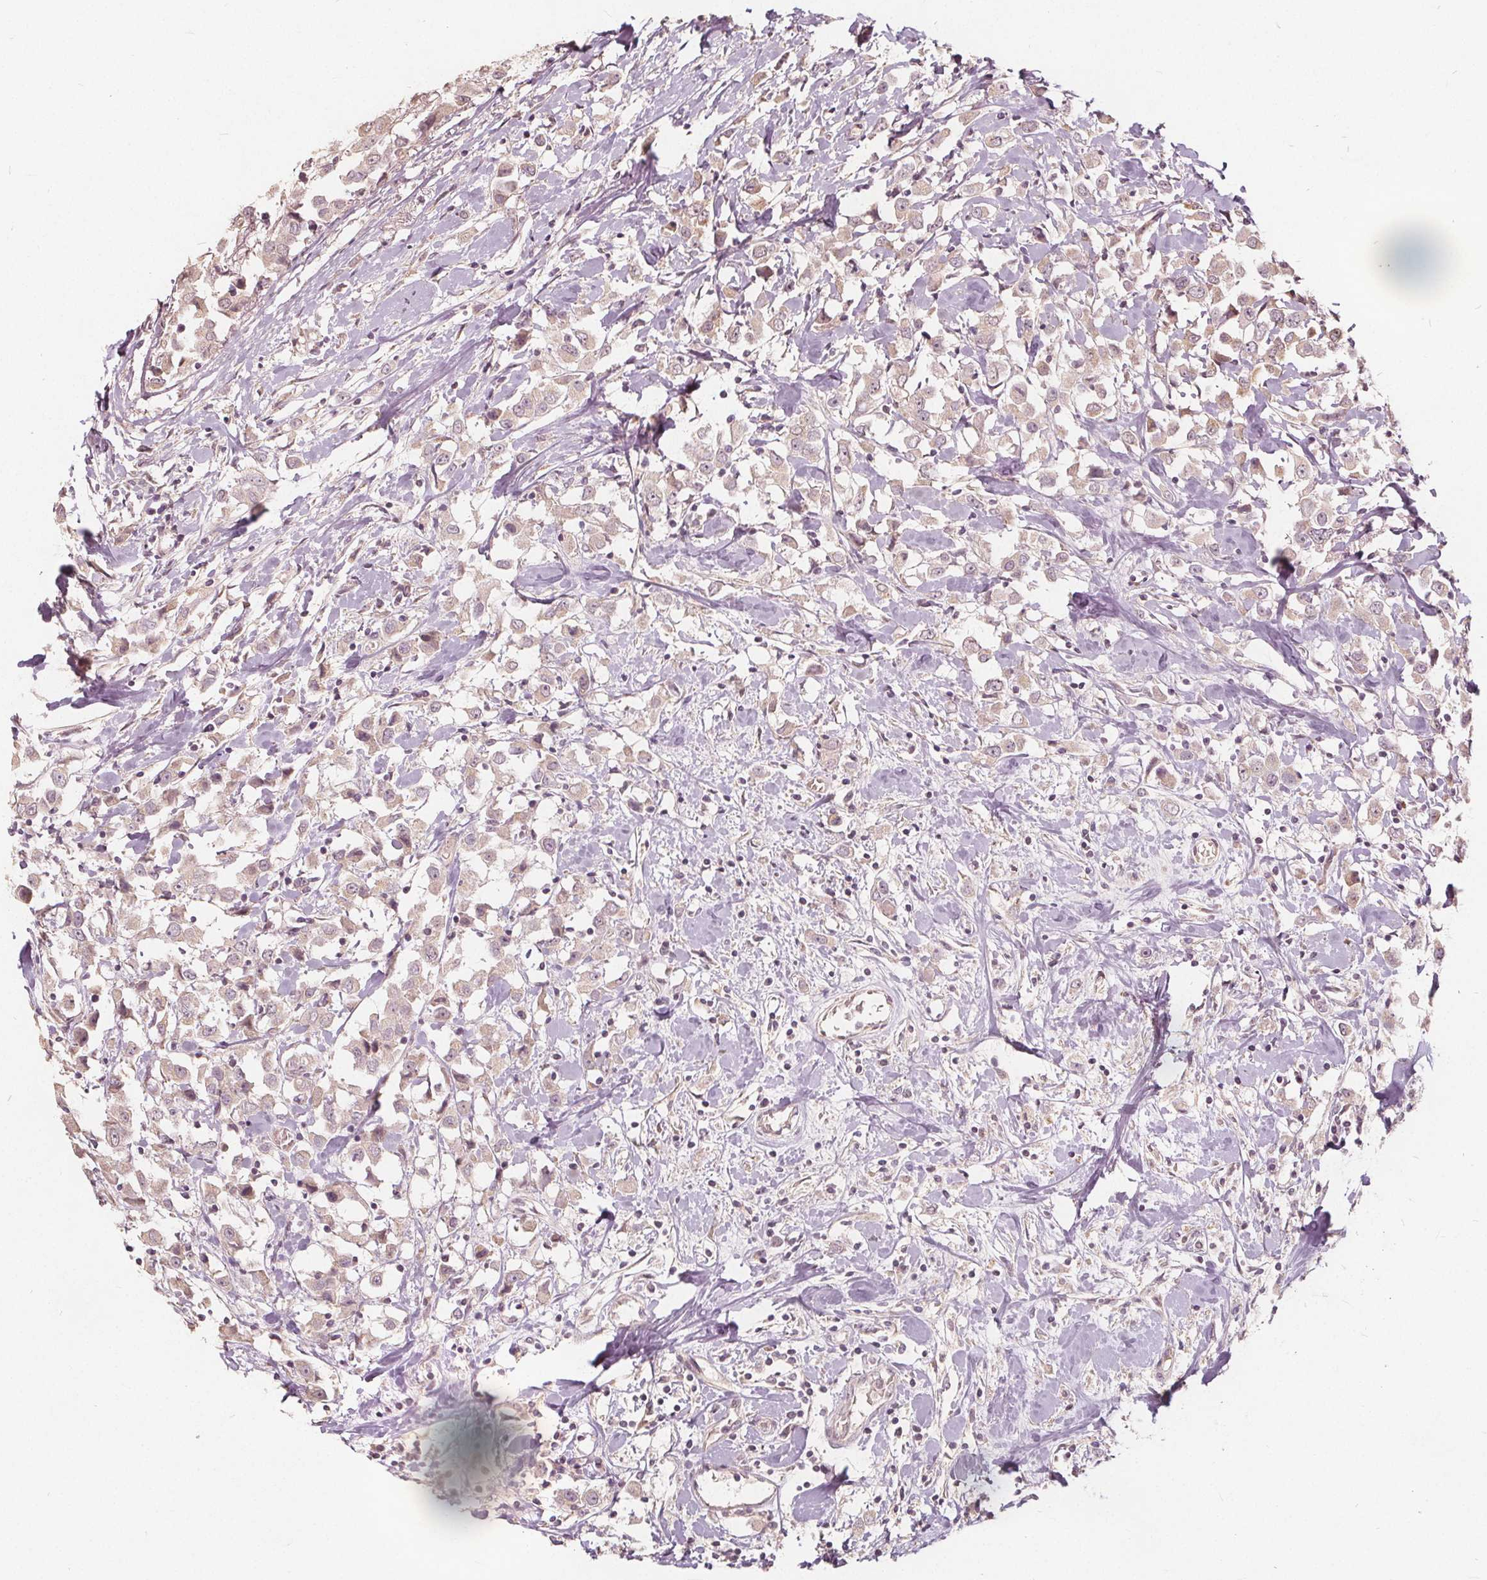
{"staining": {"intensity": "weak", "quantity": "25%-75%", "location": "cytoplasmic/membranous"}, "tissue": "breast cancer", "cell_type": "Tumor cells", "image_type": "cancer", "snomed": [{"axis": "morphology", "description": "Duct carcinoma"}, {"axis": "topography", "description": "Breast"}], "caption": "Protein expression analysis of breast cancer (invasive ductal carcinoma) shows weak cytoplasmic/membranous staining in about 25%-75% of tumor cells.", "gene": "PTPRT", "patient": {"sex": "female", "age": 61}}